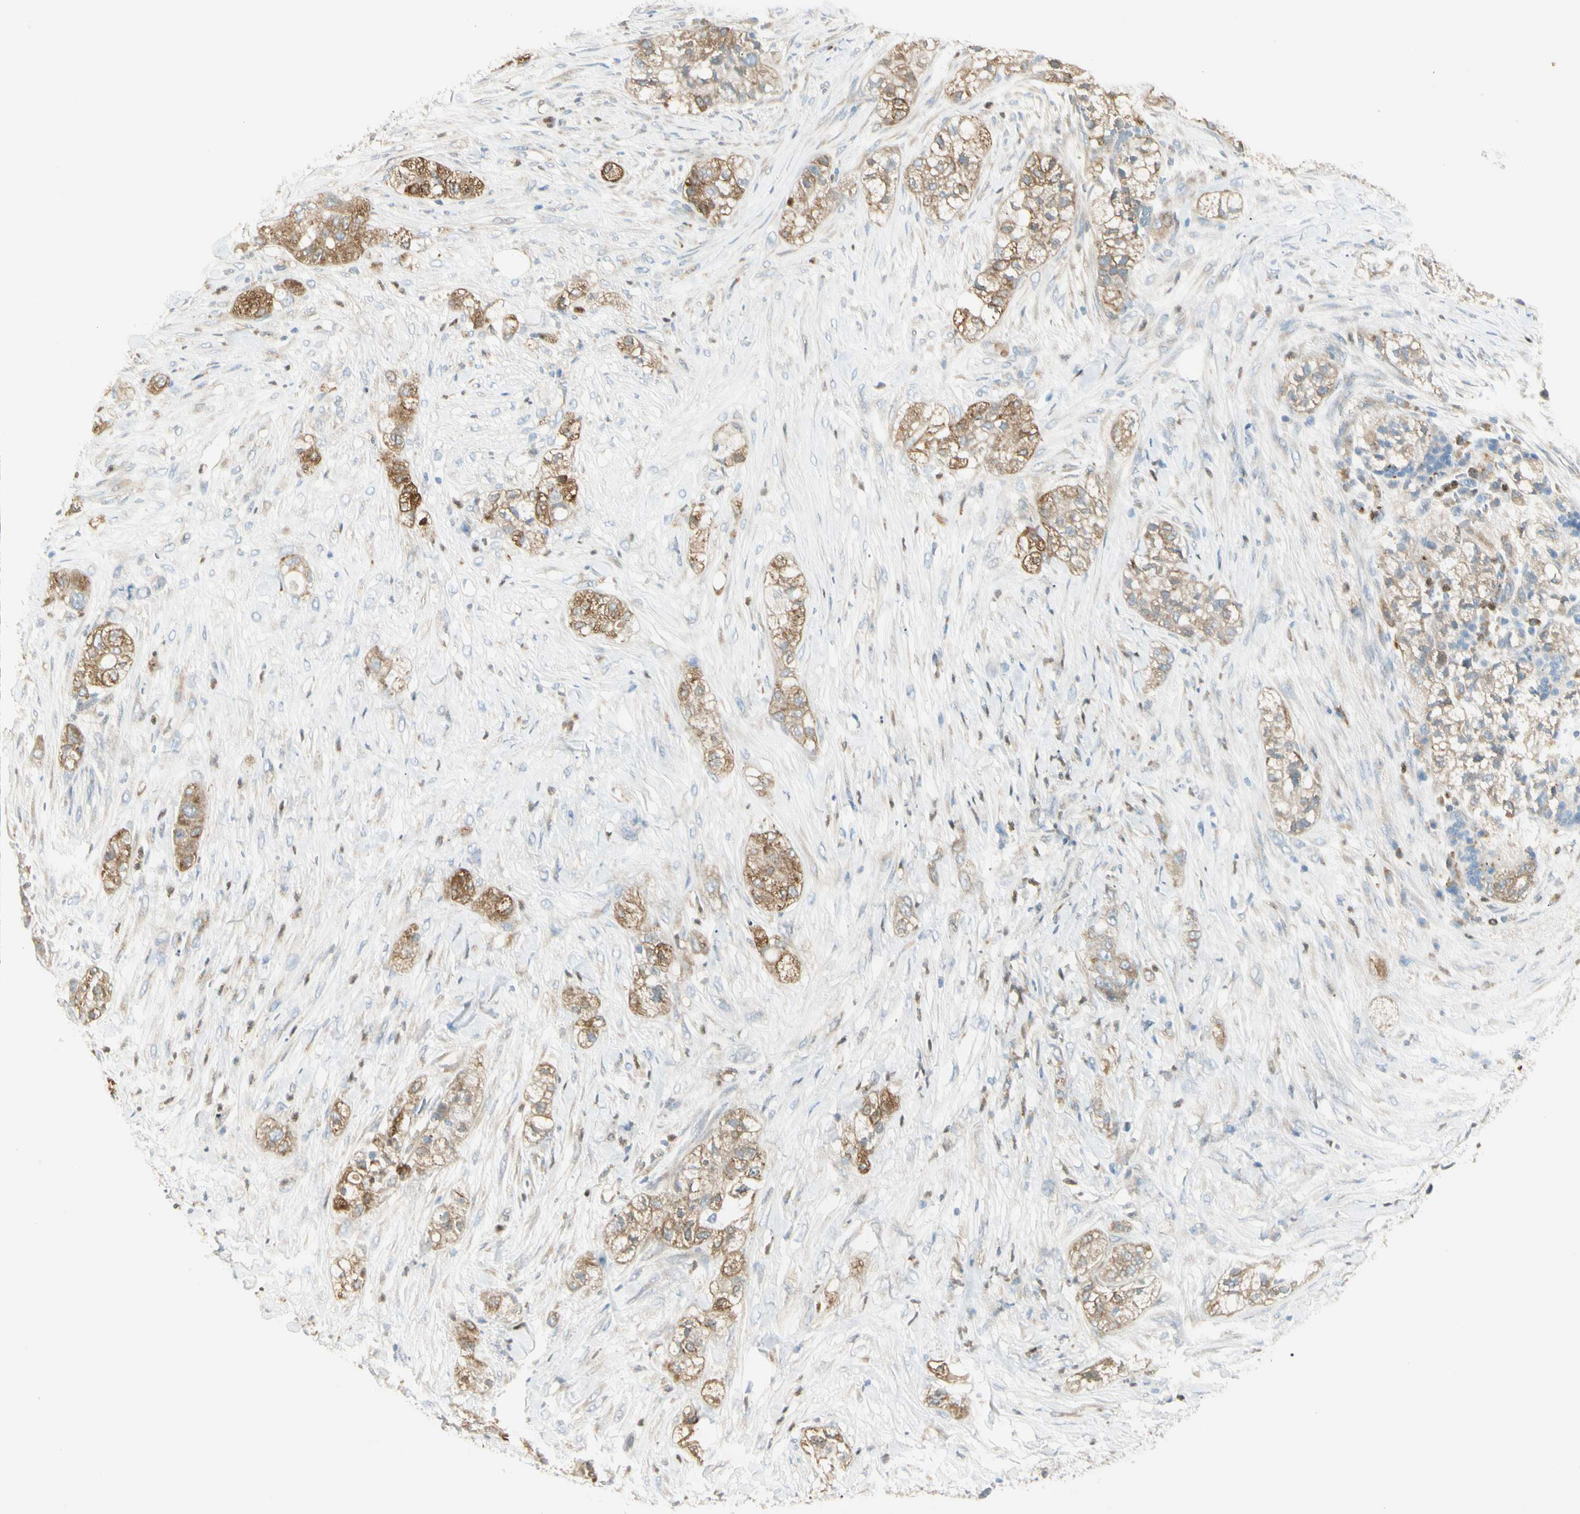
{"staining": {"intensity": "moderate", "quantity": "25%-75%", "location": "cytoplasmic/membranous"}, "tissue": "pancreatic cancer", "cell_type": "Tumor cells", "image_type": "cancer", "snomed": [{"axis": "morphology", "description": "Adenocarcinoma, NOS"}, {"axis": "topography", "description": "Pancreas"}], "caption": "DAB immunohistochemical staining of human adenocarcinoma (pancreatic) exhibits moderate cytoplasmic/membranous protein expression in approximately 25%-75% of tumor cells.", "gene": "LPCAT2", "patient": {"sex": "female", "age": 78}}